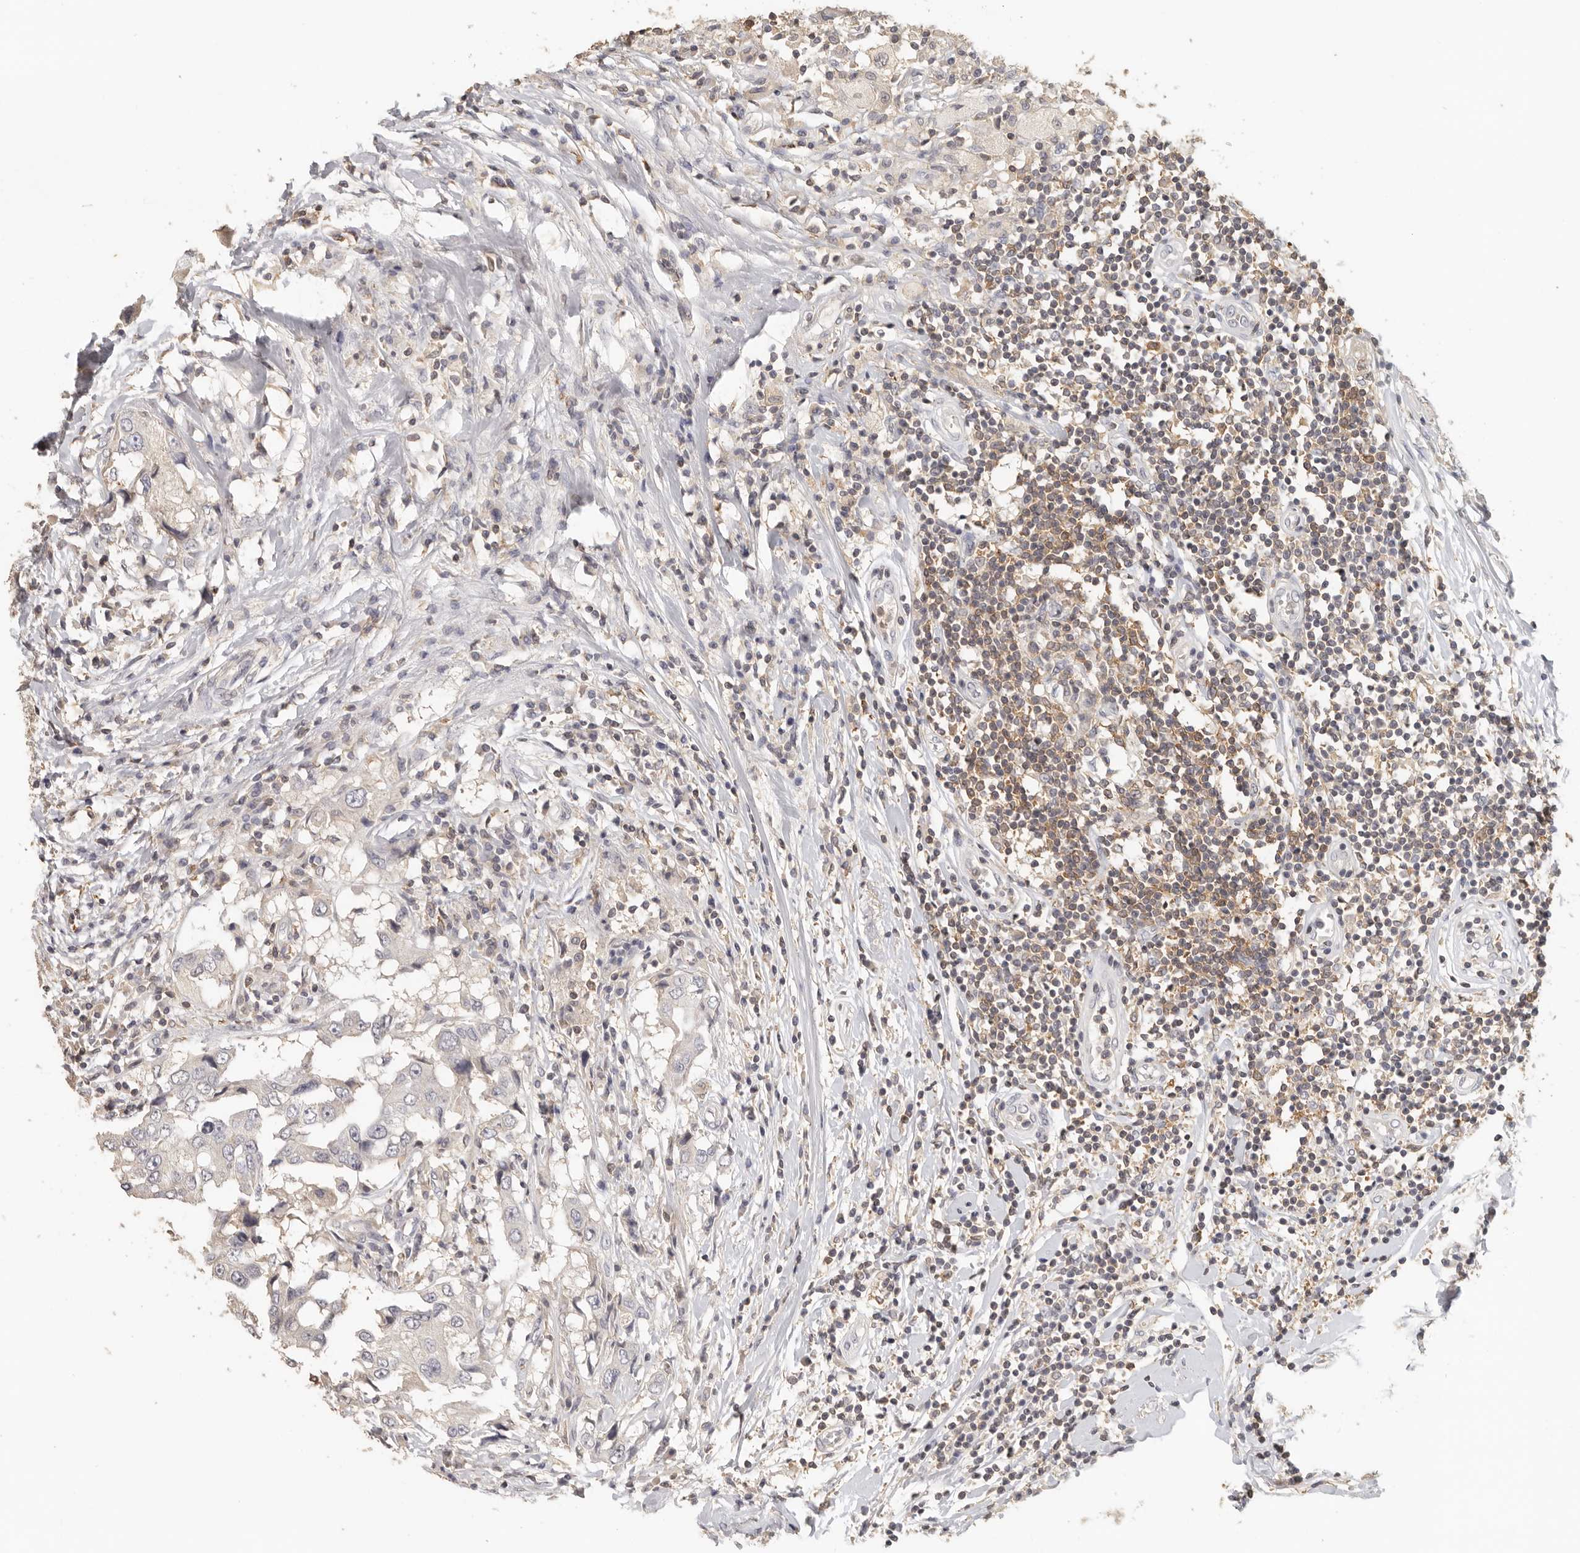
{"staining": {"intensity": "negative", "quantity": "none", "location": "none"}, "tissue": "breast cancer", "cell_type": "Tumor cells", "image_type": "cancer", "snomed": [{"axis": "morphology", "description": "Duct carcinoma"}, {"axis": "topography", "description": "Breast"}], "caption": "Immunohistochemical staining of breast cancer displays no significant staining in tumor cells. (DAB (3,3'-diaminobenzidine) immunohistochemistry (IHC), high magnification).", "gene": "CSK", "patient": {"sex": "female", "age": 27}}